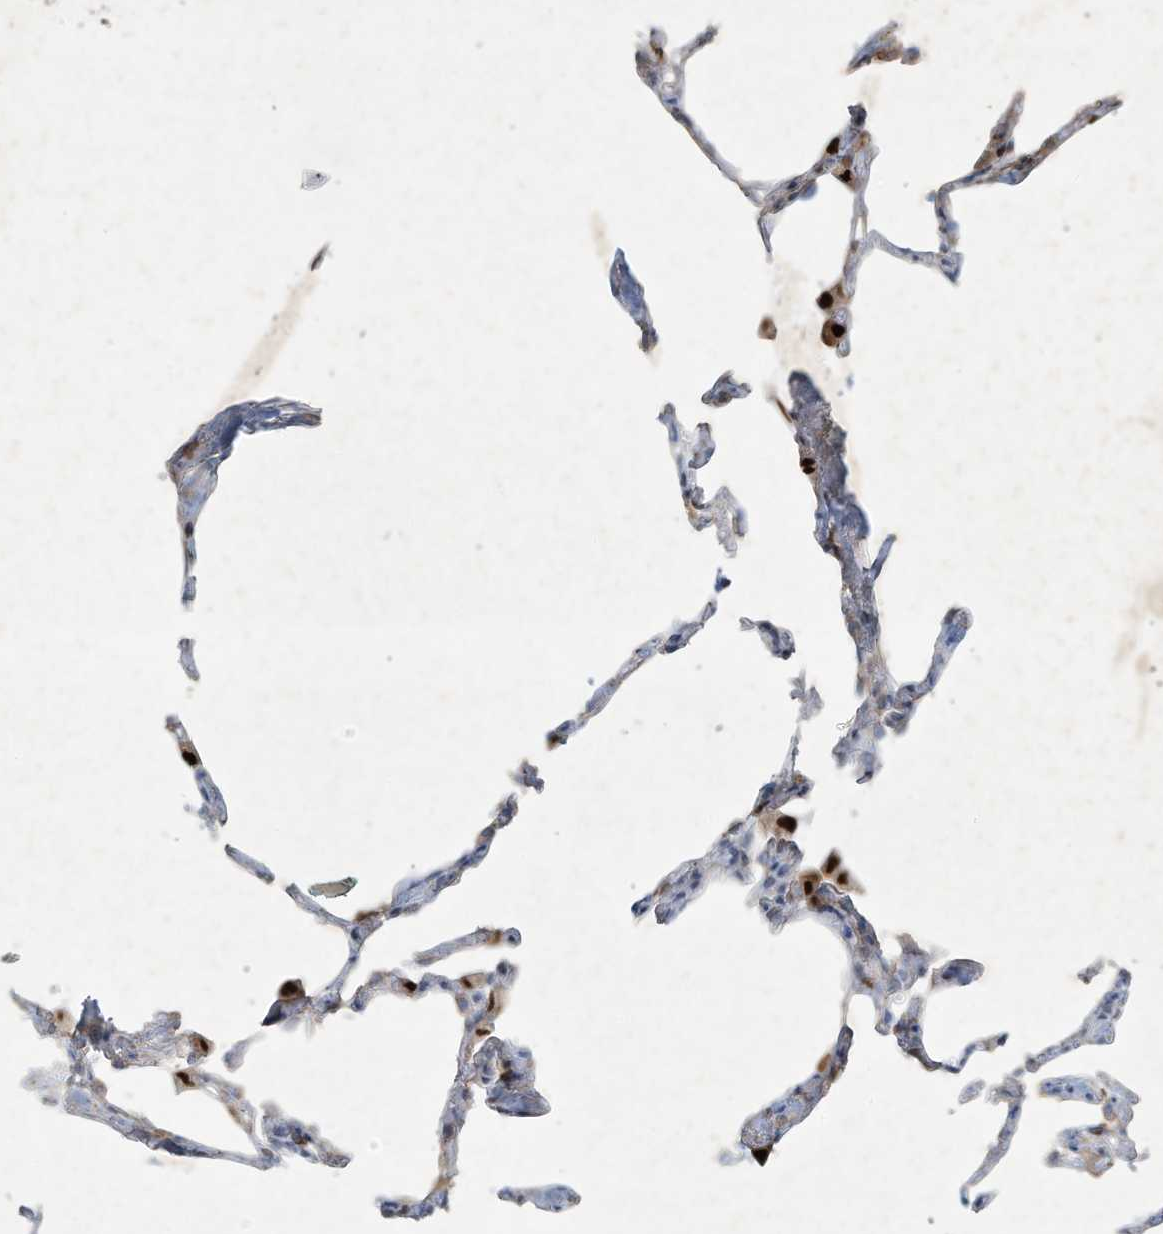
{"staining": {"intensity": "negative", "quantity": "none", "location": "none"}, "tissue": "lung", "cell_type": "Alveolar cells", "image_type": "normal", "snomed": [{"axis": "morphology", "description": "Normal tissue, NOS"}, {"axis": "topography", "description": "Lung"}], "caption": "Alveolar cells show no significant expression in normal lung. The staining was performed using DAB (3,3'-diaminobenzidine) to visualize the protein expression in brown, while the nuclei were stained in blue with hematoxylin (Magnification: 20x).", "gene": "TUBE1", "patient": {"sex": "male", "age": 65}}